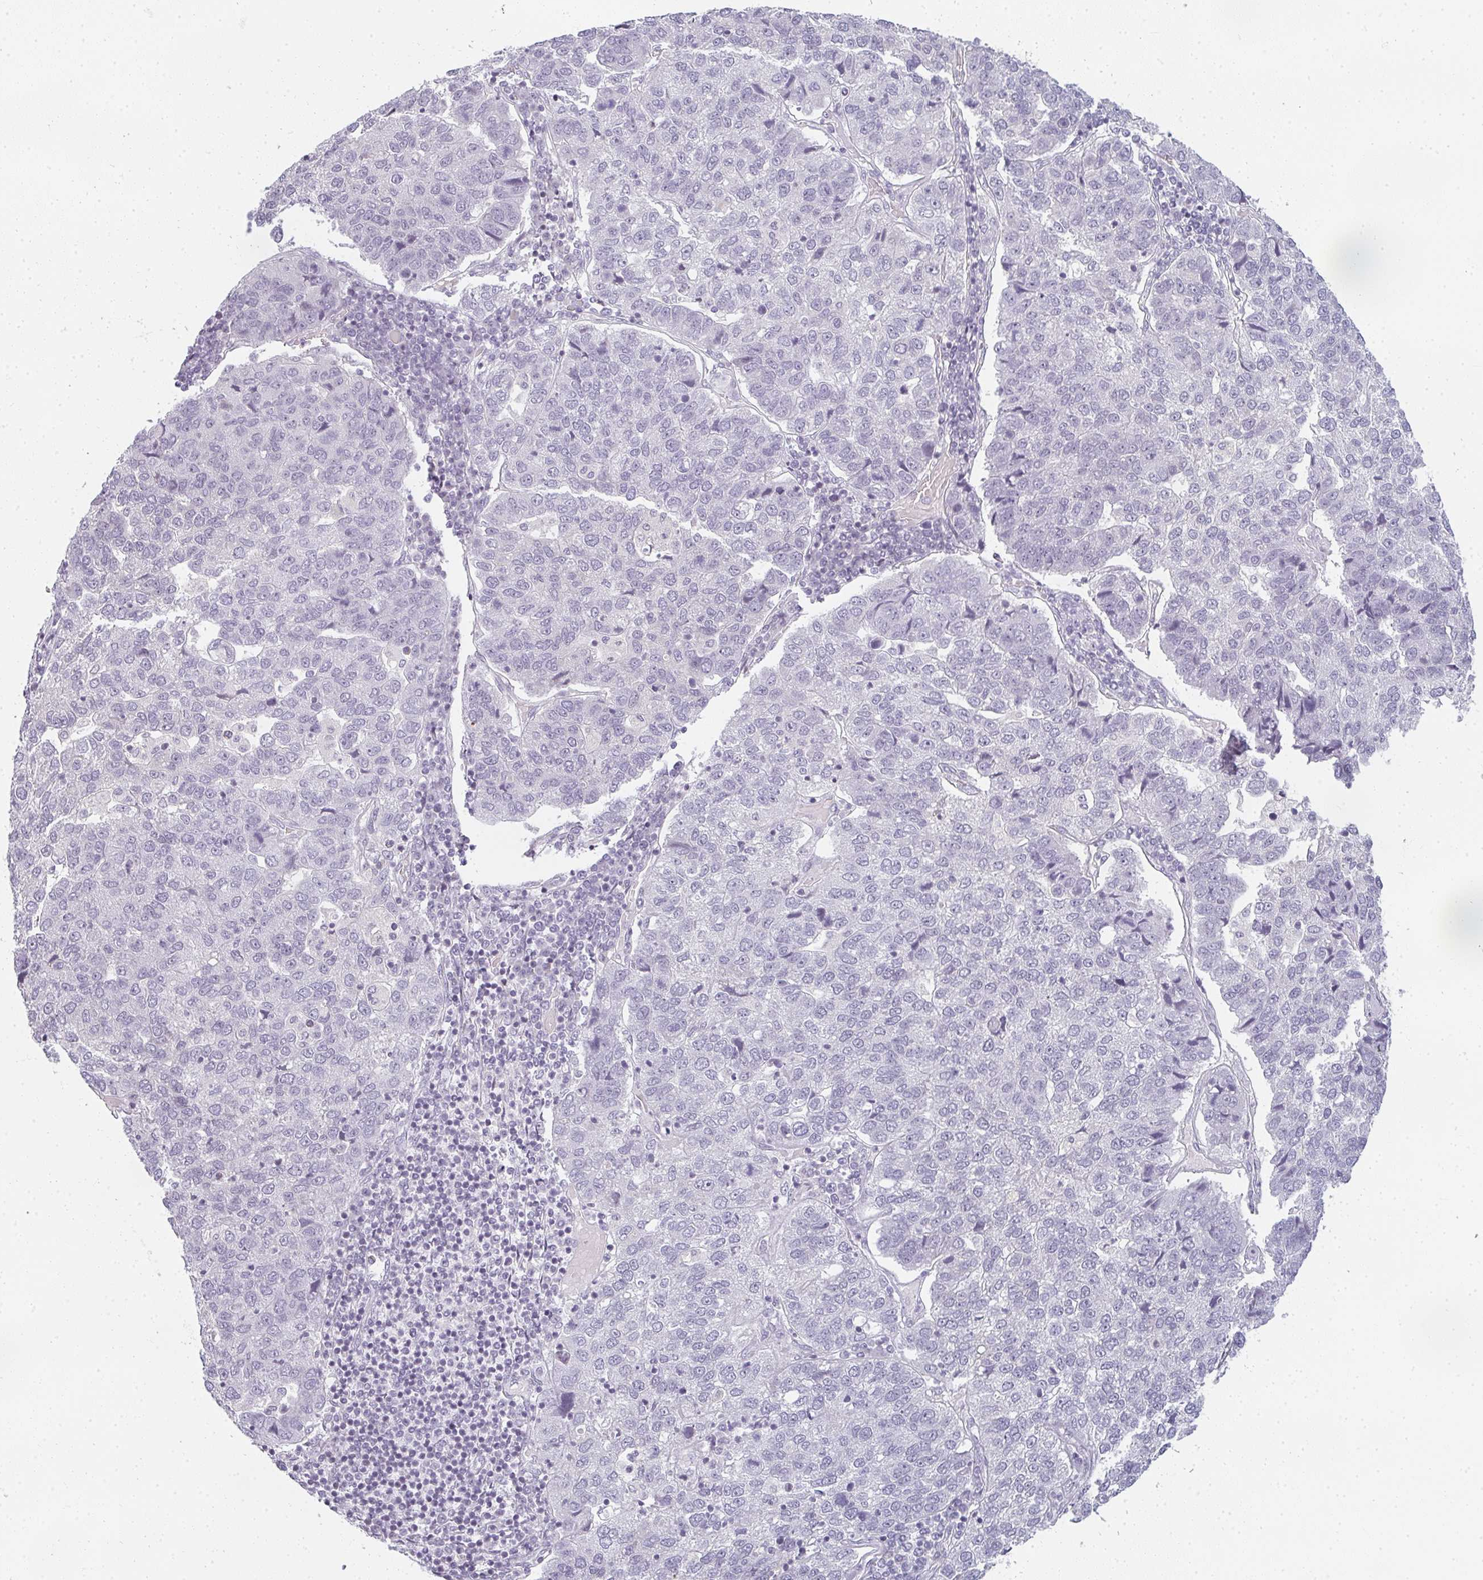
{"staining": {"intensity": "negative", "quantity": "none", "location": "none"}, "tissue": "pancreatic cancer", "cell_type": "Tumor cells", "image_type": "cancer", "snomed": [{"axis": "morphology", "description": "Adenocarcinoma, NOS"}, {"axis": "topography", "description": "Pancreas"}], "caption": "Tumor cells show no significant staining in pancreatic cancer.", "gene": "RBBP6", "patient": {"sex": "female", "age": 61}}